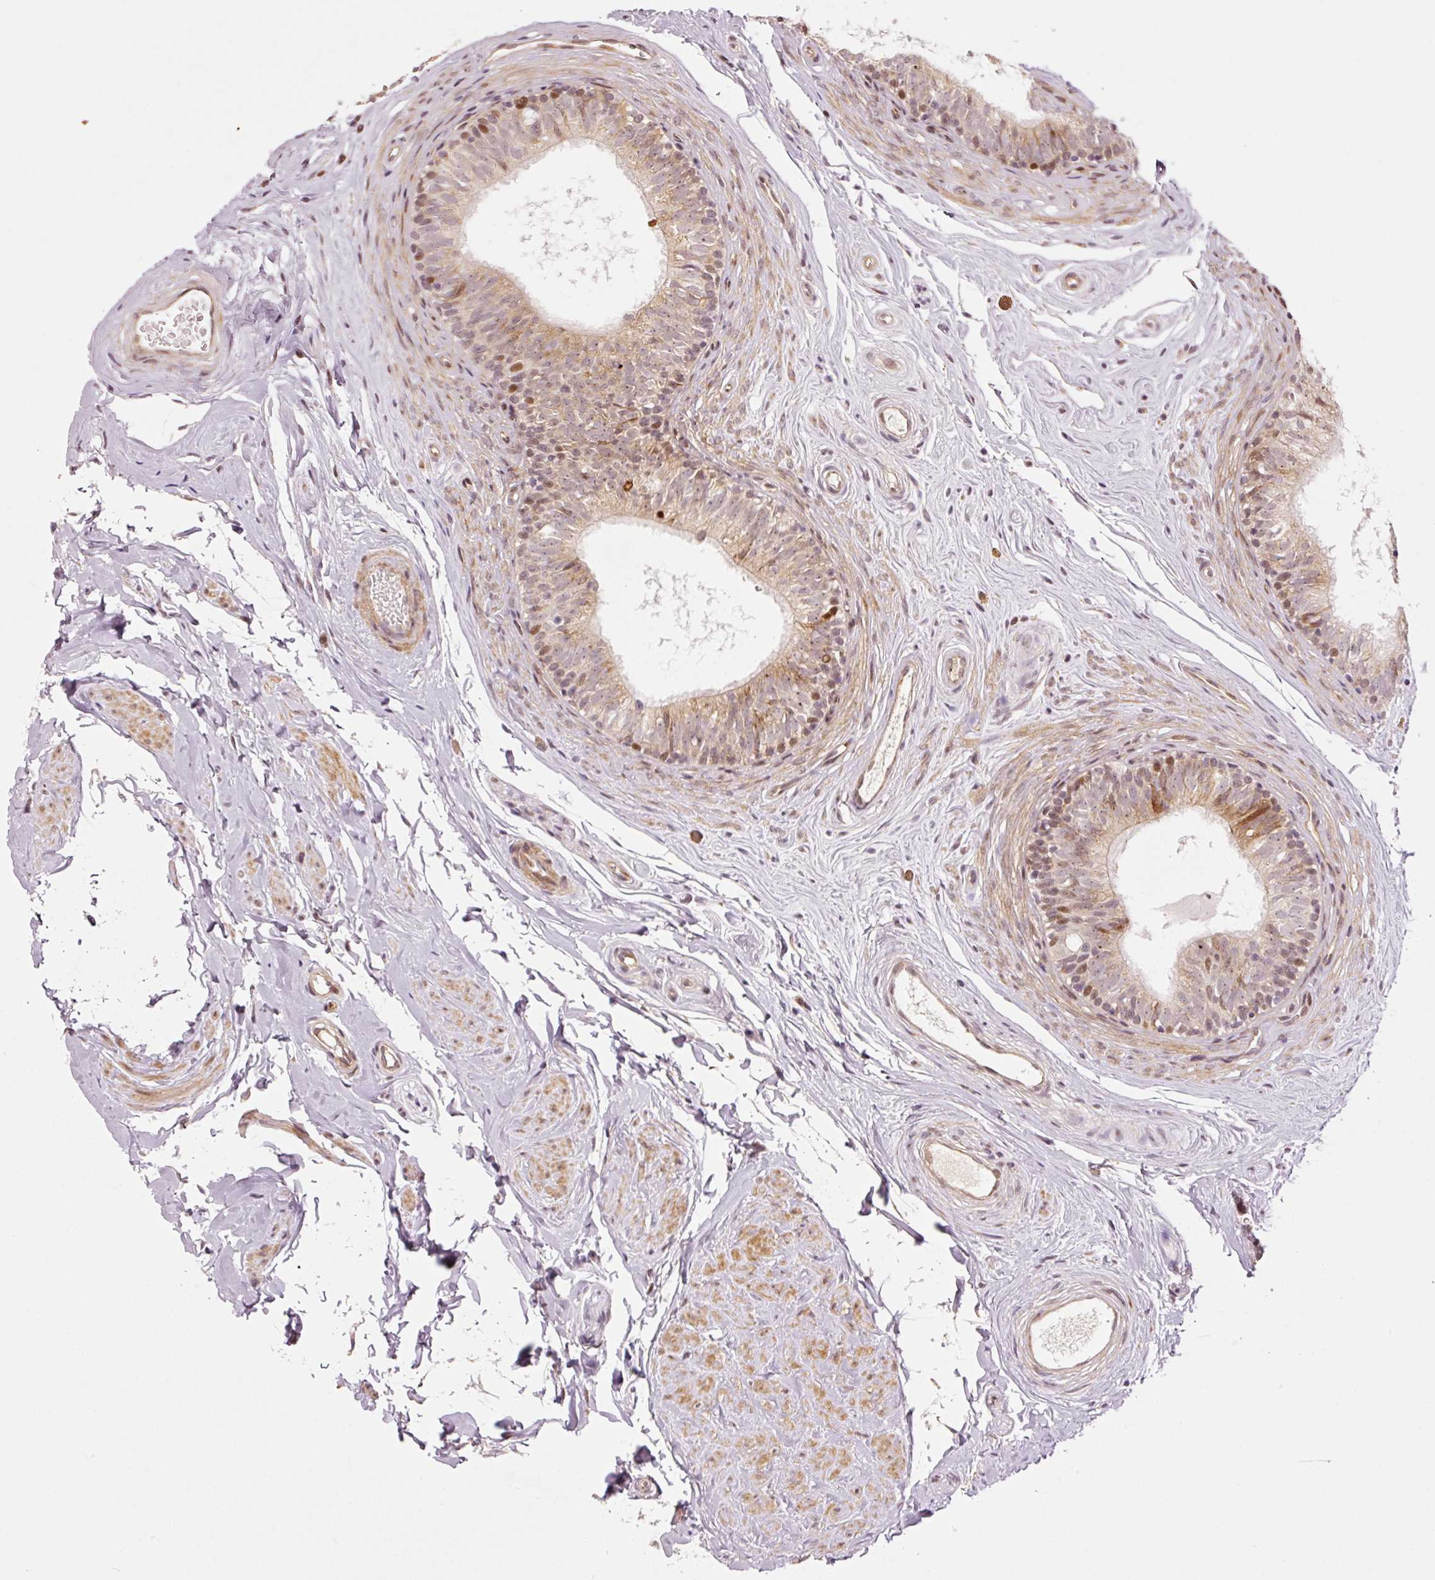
{"staining": {"intensity": "strong", "quantity": "25%-75%", "location": "cytoplasmic/membranous,nuclear"}, "tissue": "epididymis", "cell_type": "Glandular cells", "image_type": "normal", "snomed": [{"axis": "morphology", "description": "Normal tissue, NOS"}, {"axis": "topography", "description": "Epididymis"}], "caption": "A high amount of strong cytoplasmic/membranous,nuclear expression is seen in approximately 25%-75% of glandular cells in normal epididymis.", "gene": "ANKRD20A1", "patient": {"sex": "male", "age": 45}}